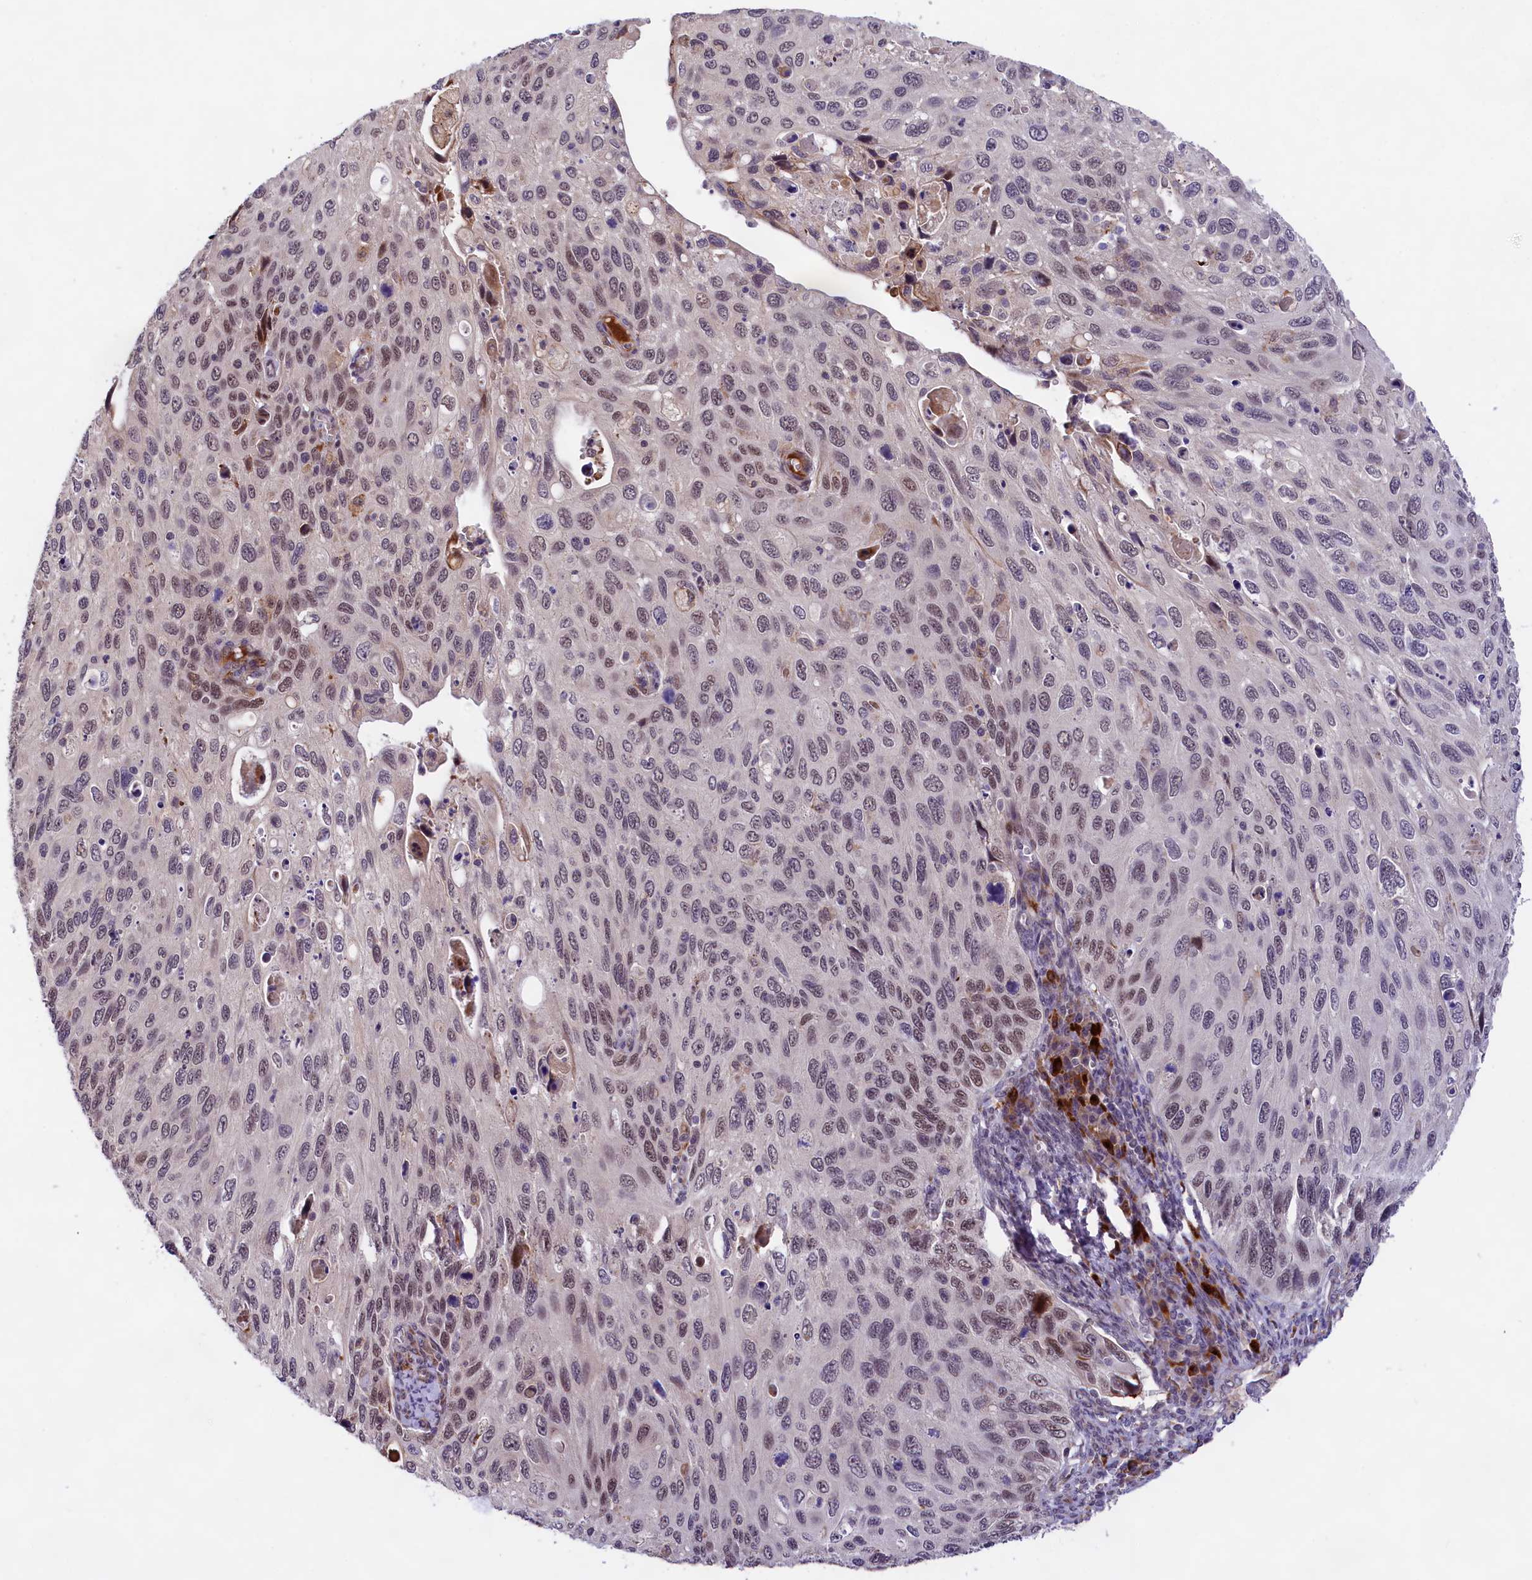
{"staining": {"intensity": "moderate", "quantity": "<25%", "location": "nuclear"}, "tissue": "cervical cancer", "cell_type": "Tumor cells", "image_type": "cancer", "snomed": [{"axis": "morphology", "description": "Squamous cell carcinoma, NOS"}, {"axis": "topography", "description": "Cervix"}], "caption": "A histopathology image showing moderate nuclear expression in about <25% of tumor cells in cervical squamous cell carcinoma, as visualized by brown immunohistochemical staining.", "gene": "FBXO45", "patient": {"sex": "female", "age": 70}}